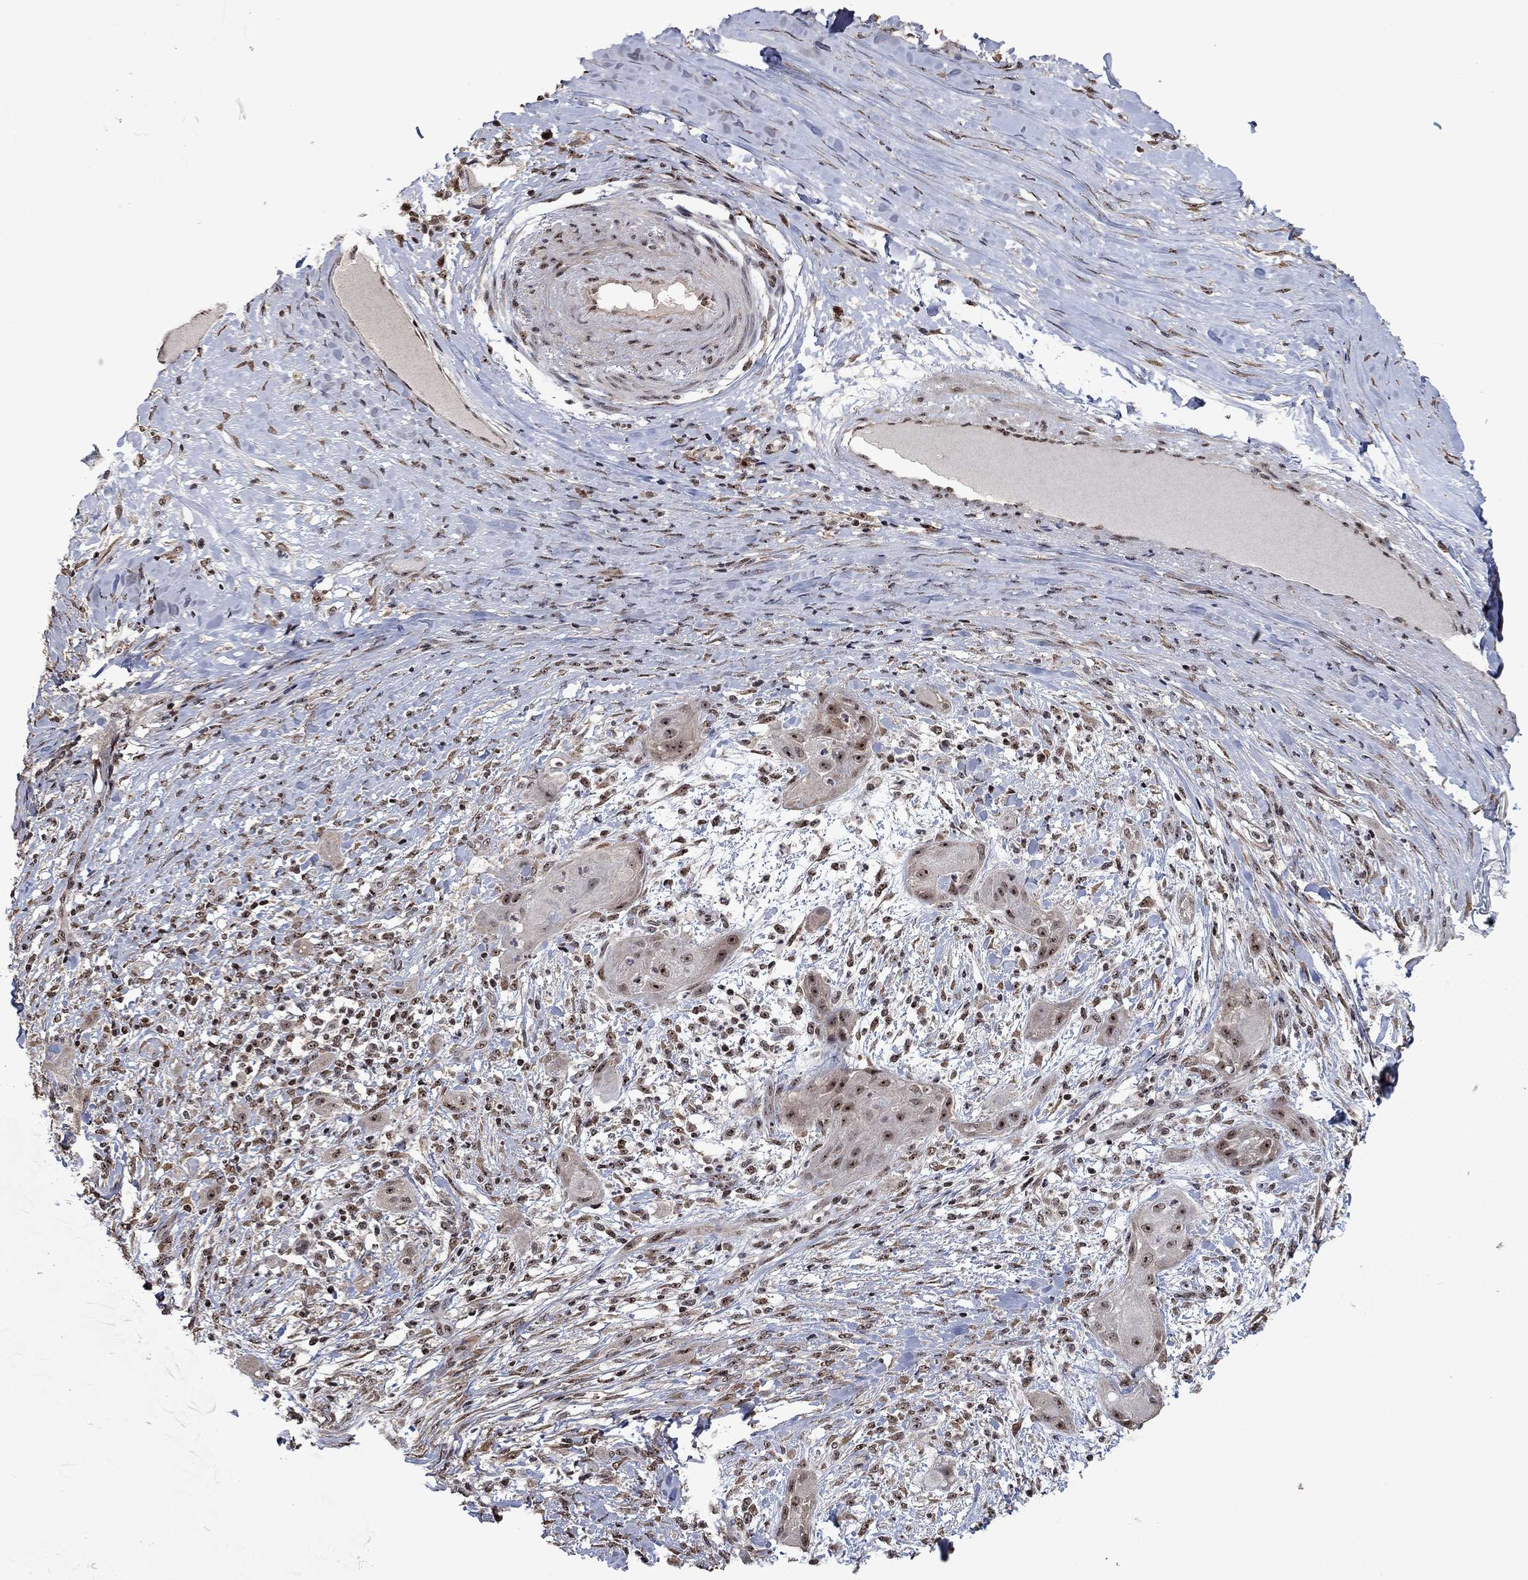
{"staining": {"intensity": "moderate", "quantity": "25%-75%", "location": "nuclear"}, "tissue": "skin cancer", "cell_type": "Tumor cells", "image_type": "cancer", "snomed": [{"axis": "morphology", "description": "Squamous cell carcinoma, NOS"}, {"axis": "topography", "description": "Skin"}], "caption": "Protein analysis of skin cancer (squamous cell carcinoma) tissue reveals moderate nuclear expression in approximately 25%-75% of tumor cells.", "gene": "FBL", "patient": {"sex": "male", "age": 62}}